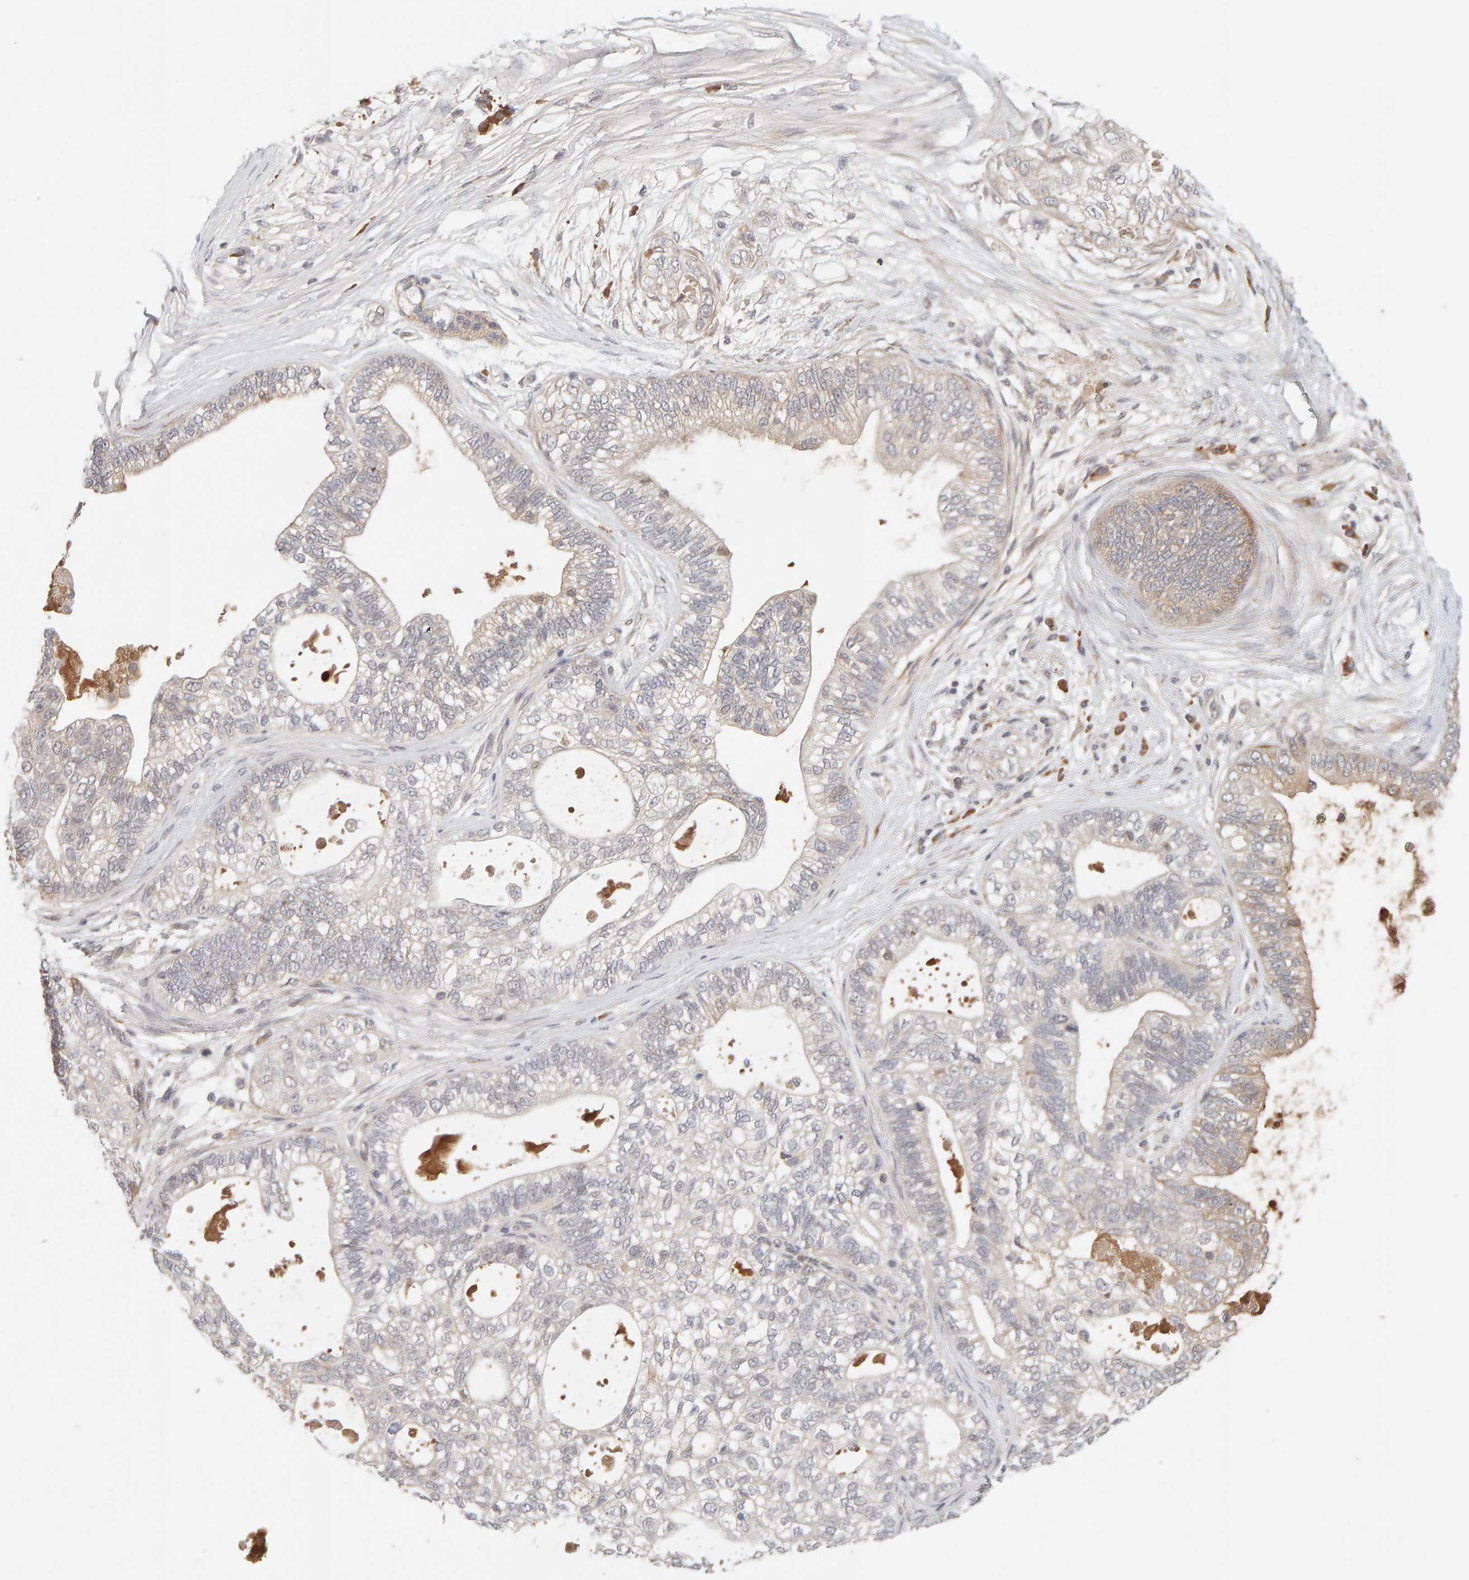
{"staining": {"intensity": "weak", "quantity": "25%-75%", "location": "cytoplasmic/membranous"}, "tissue": "pancreatic cancer", "cell_type": "Tumor cells", "image_type": "cancer", "snomed": [{"axis": "morphology", "description": "Adenocarcinoma, NOS"}, {"axis": "topography", "description": "Pancreas"}], "caption": "Tumor cells demonstrate weak cytoplasmic/membranous staining in about 25%-75% of cells in adenocarcinoma (pancreatic).", "gene": "NUDCD1", "patient": {"sex": "male", "age": 72}}